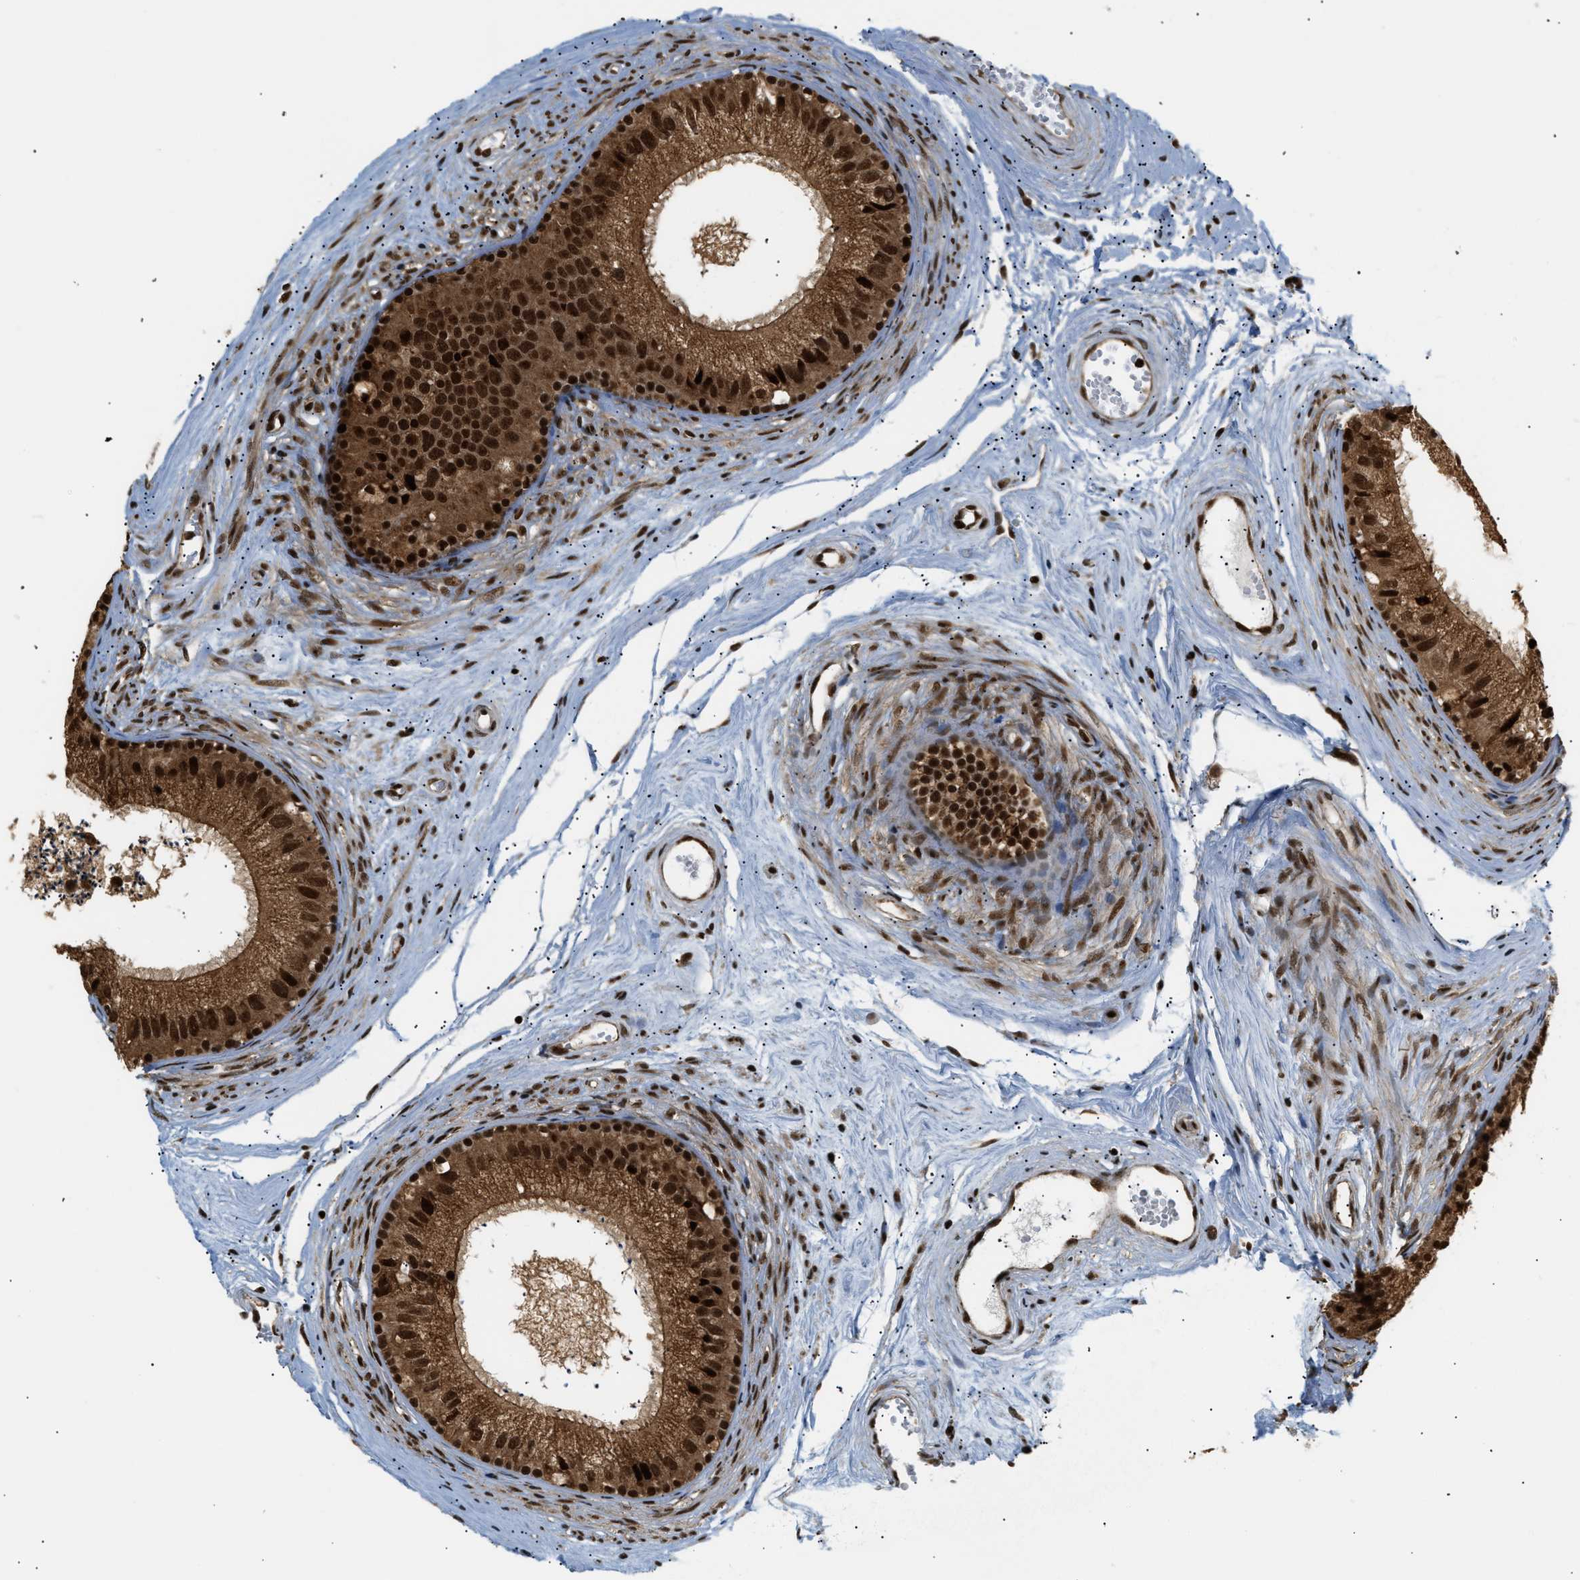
{"staining": {"intensity": "strong", "quantity": ">75%", "location": "cytoplasmic/membranous,nuclear"}, "tissue": "epididymis", "cell_type": "Glandular cells", "image_type": "normal", "snomed": [{"axis": "morphology", "description": "Normal tissue, NOS"}, {"axis": "topography", "description": "Epididymis"}], "caption": "IHC (DAB) staining of unremarkable human epididymis reveals strong cytoplasmic/membranous,nuclear protein expression in approximately >75% of glandular cells.", "gene": "RBM5", "patient": {"sex": "male", "age": 56}}